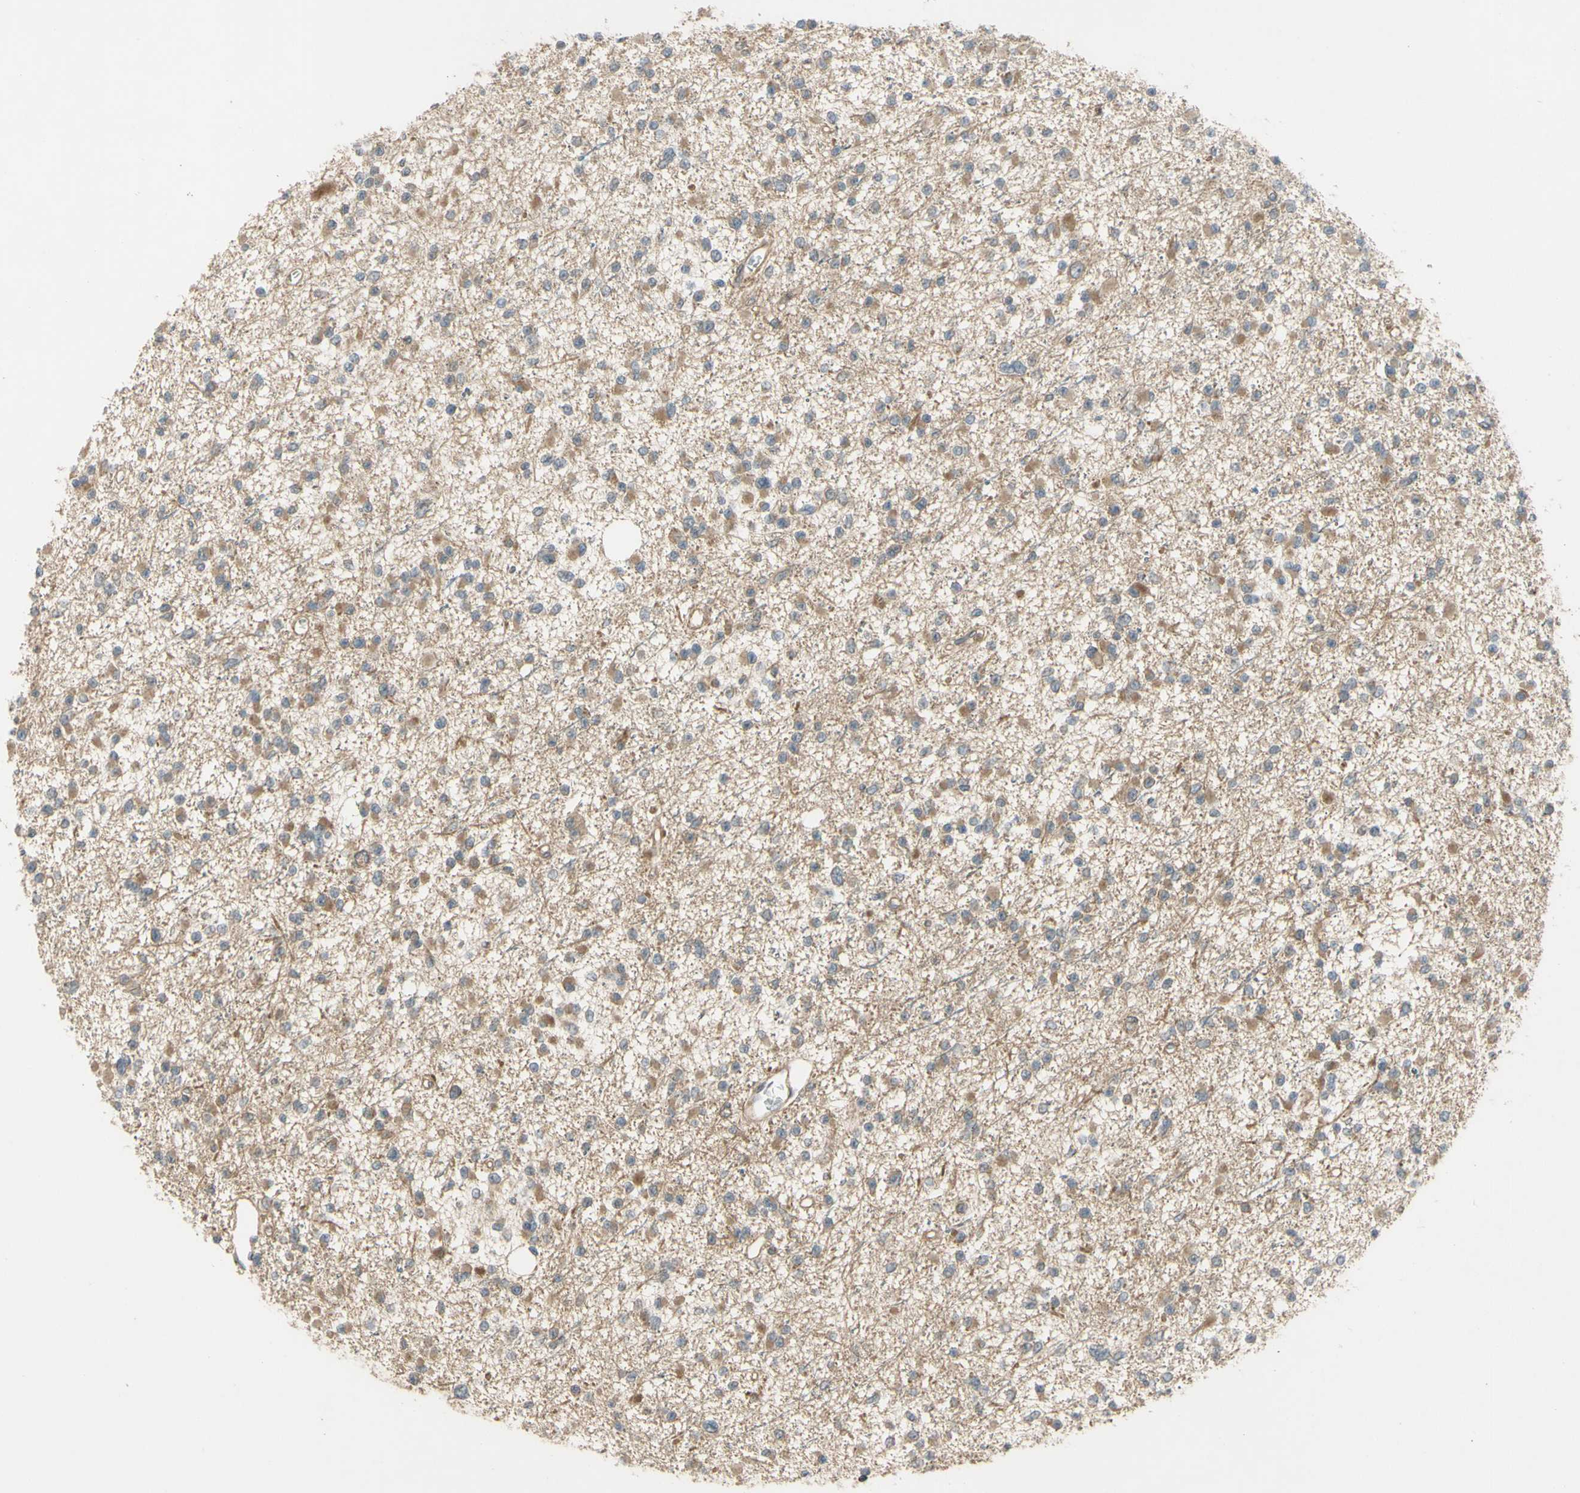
{"staining": {"intensity": "weak", "quantity": ">75%", "location": "cytoplasmic/membranous"}, "tissue": "glioma", "cell_type": "Tumor cells", "image_type": "cancer", "snomed": [{"axis": "morphology", "description": "Glioma, malignant, Low grade"}, {"axis": "topography", "description": "Brain"}], "caption": "Glioma stained with DAB immunohistochemistry (IHC) demonstrates low levels of weak cytoplasmic/membranous staining in about >75% of tumor cells.", "gene": "FLII", "patient": {"sex": "female", "age": 22}}